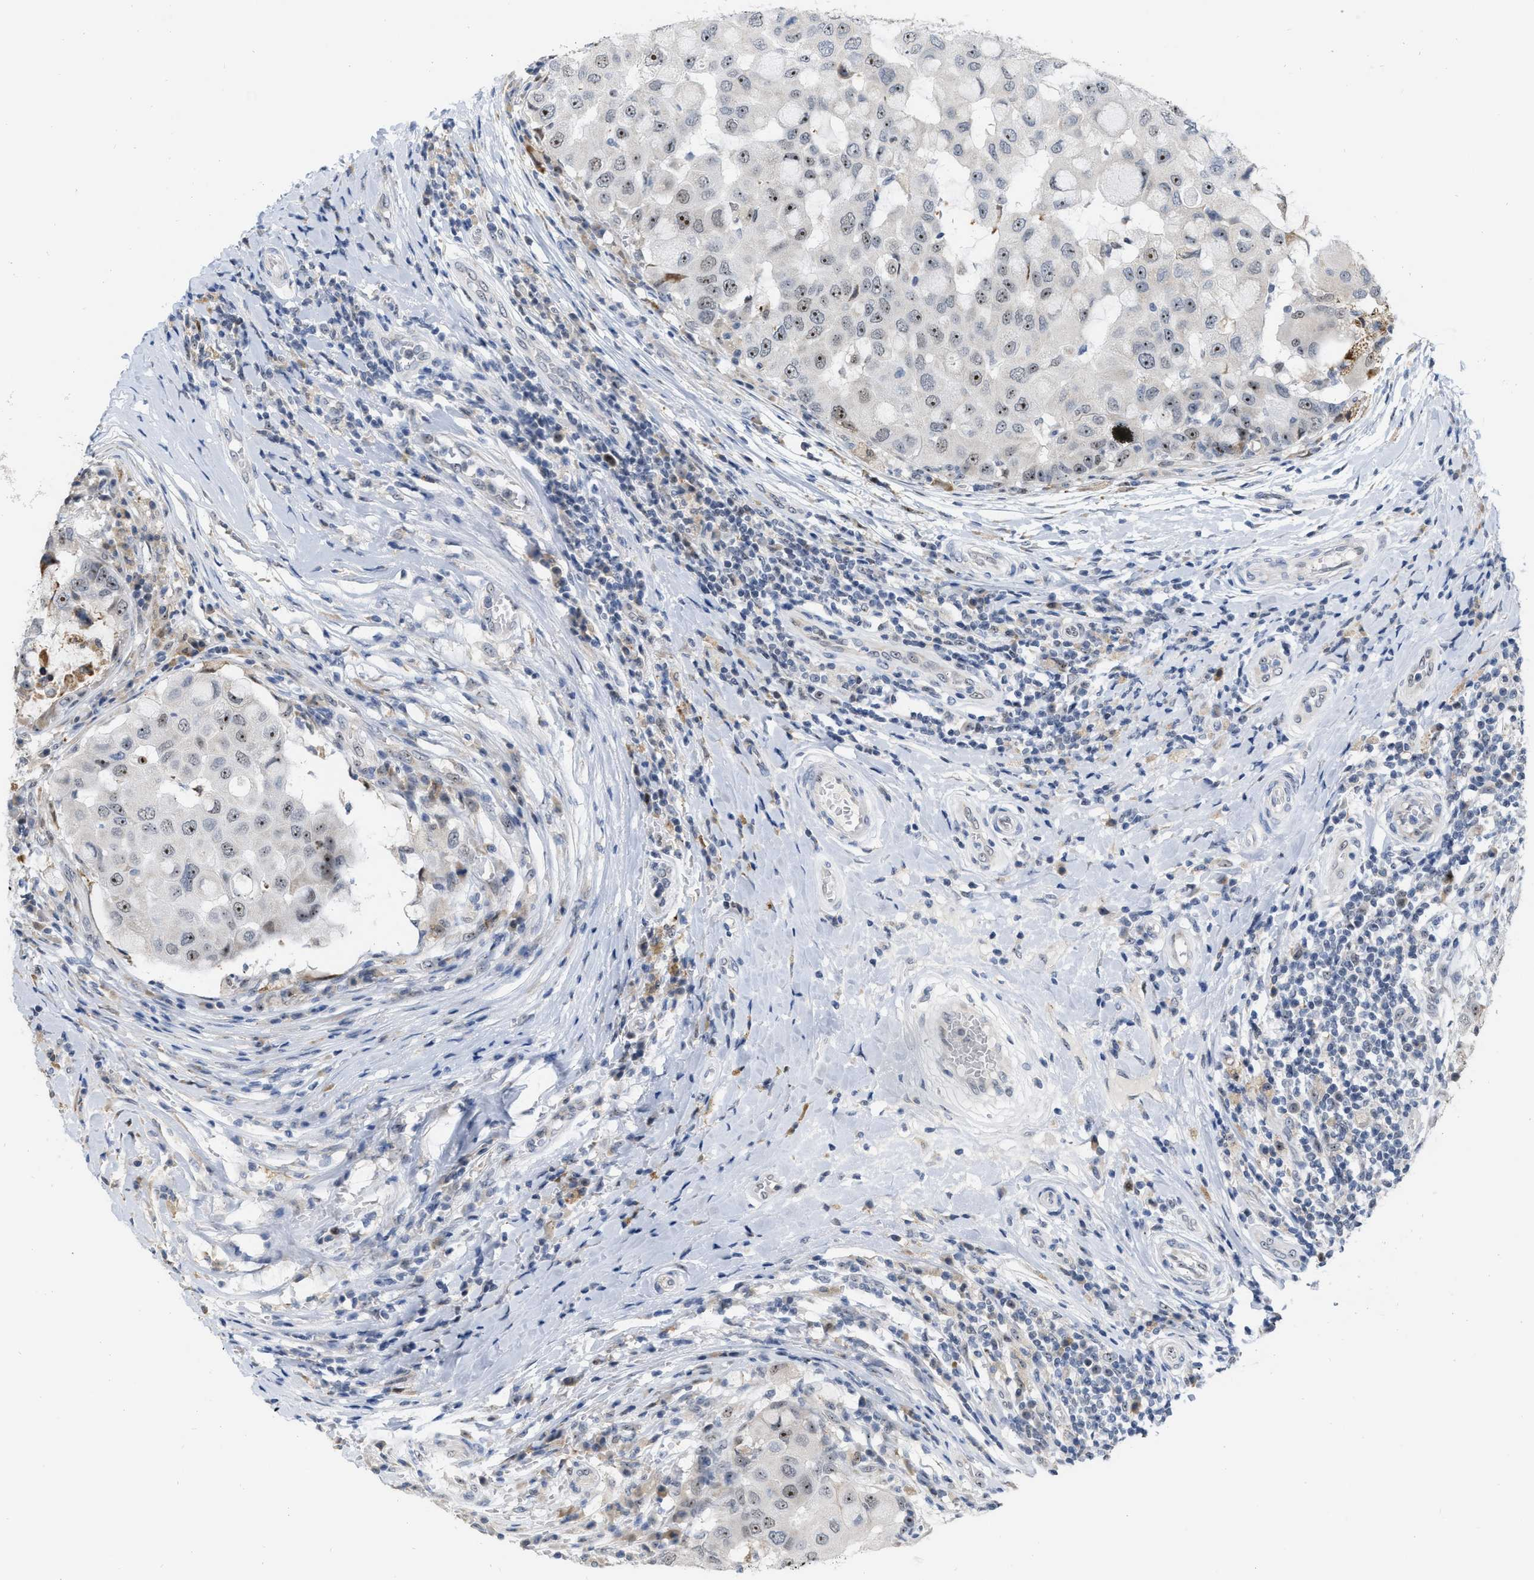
{"staining": {"intensity": "moderate", "quantity": "25%-75%", "location": "nuclear"}, "tissue": "breast cancer", "cell_type": "Tumor cells", "image_type": "cancer", "snomed": [{"axis": "morphology", "description": "Duct carcinoma"}, {"axis": "topography", "description": "Breast"}], "caption": "A brown stain labels moderate nuclear staining of a protein in infiltrating ductal carcinoma (breast) tumor cells. The staining is performed using DAB brown chromogen to label protein expression. The nuclei are counter-stained blue using hematoxylin.", "gene": "ELAC2", "patient": {"sex": "female", "age": 27}}